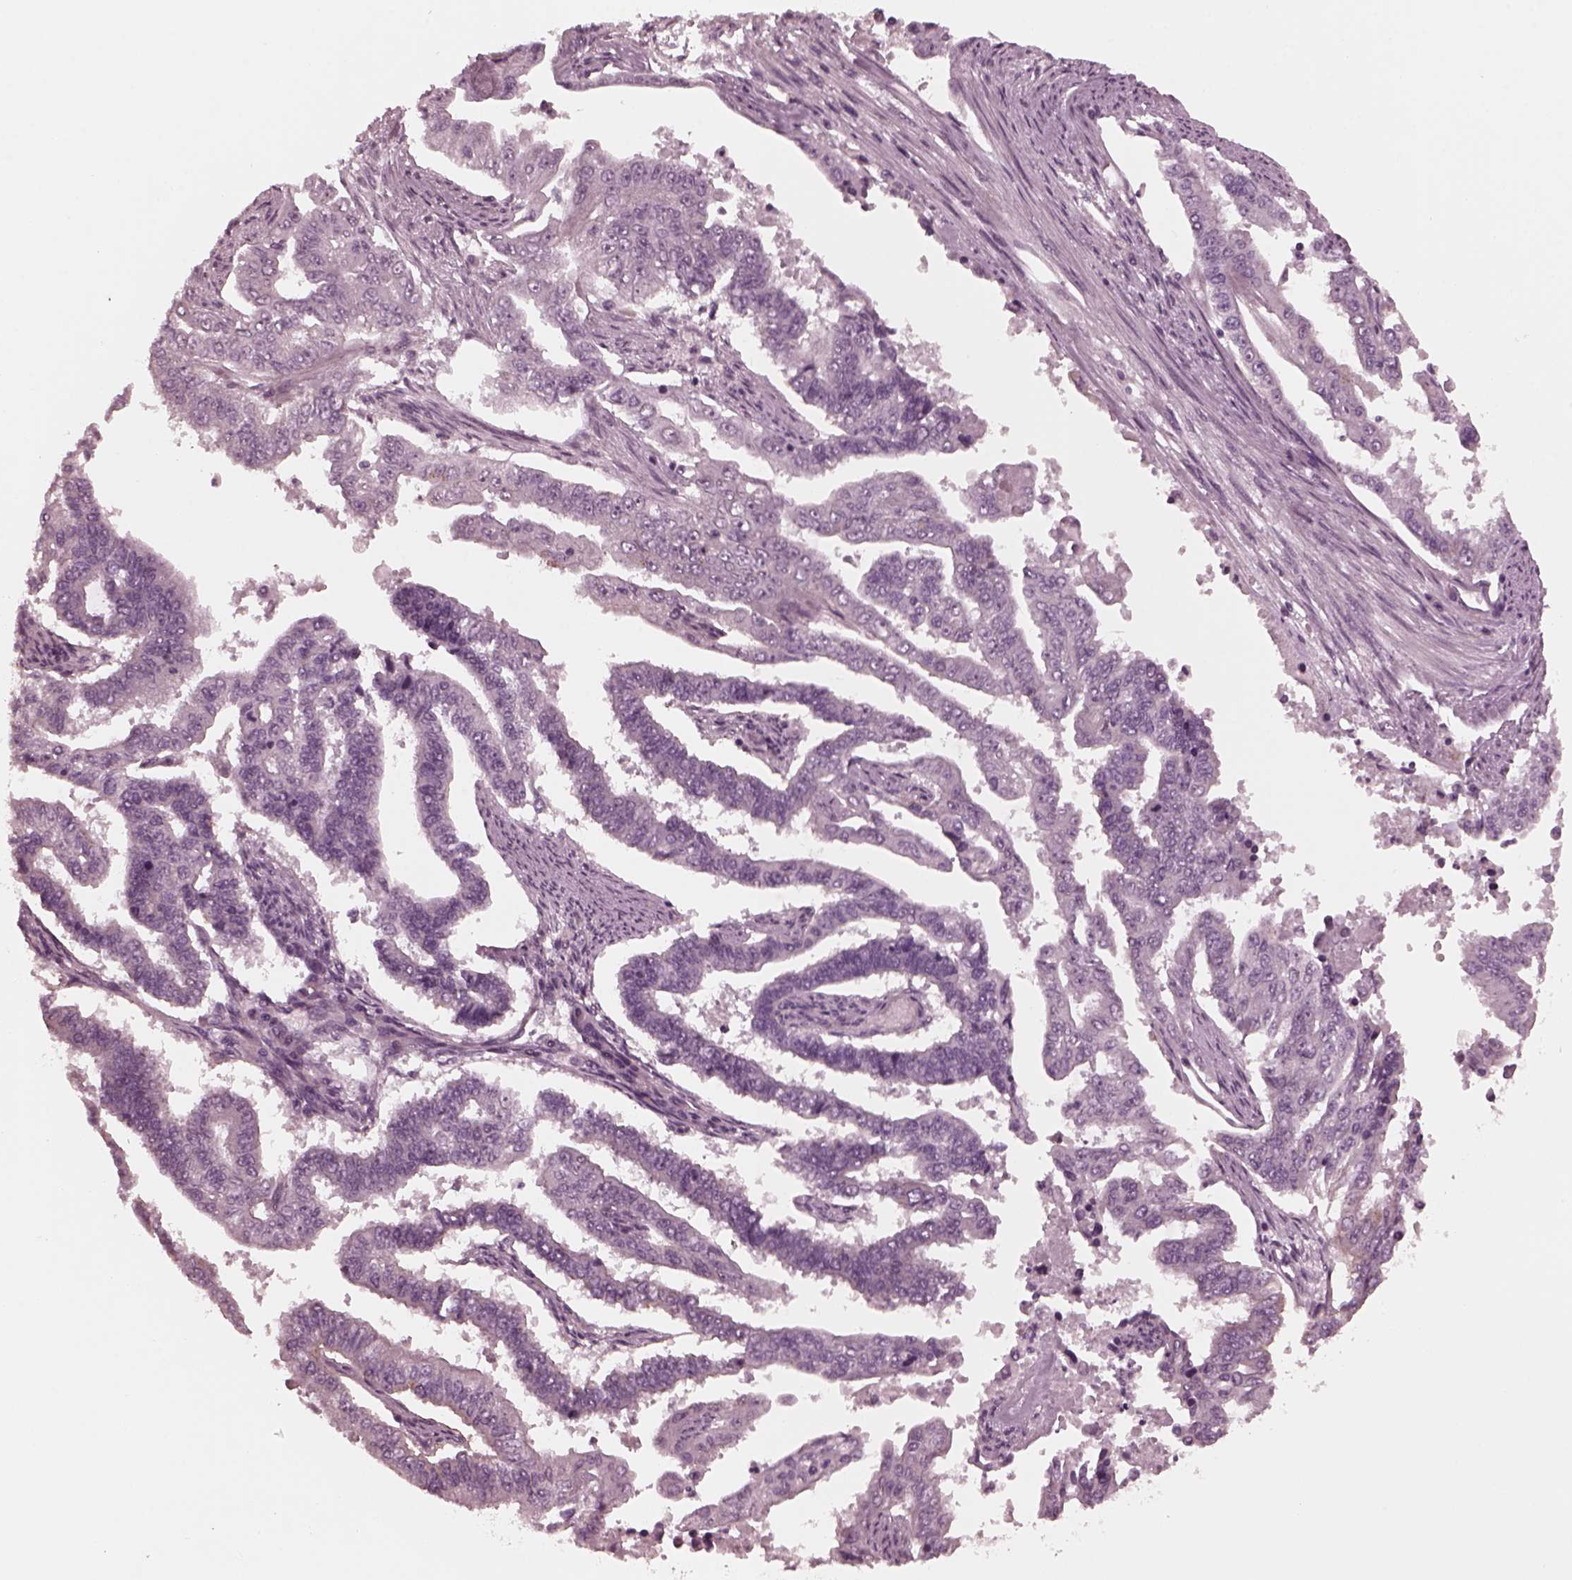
{"staining": {"intensity": "negative", "quantity": "none", "location": "none"}, "tissue": "endometrial cancer", "cell_type": "Tumor cells", "image_type": "cancer", "snomed": [{"axis": "morphology", "description": "Adenocarcinoma, NOS"}, {"axis": "topography", "description": "Uterus"}], "caption": "Photomicrograph shows no significant protein staining in tumor cells of adenocarcinoma (endometrial).", "gene": "KIF6", "patient": {"sex": "female", "age": 59}}